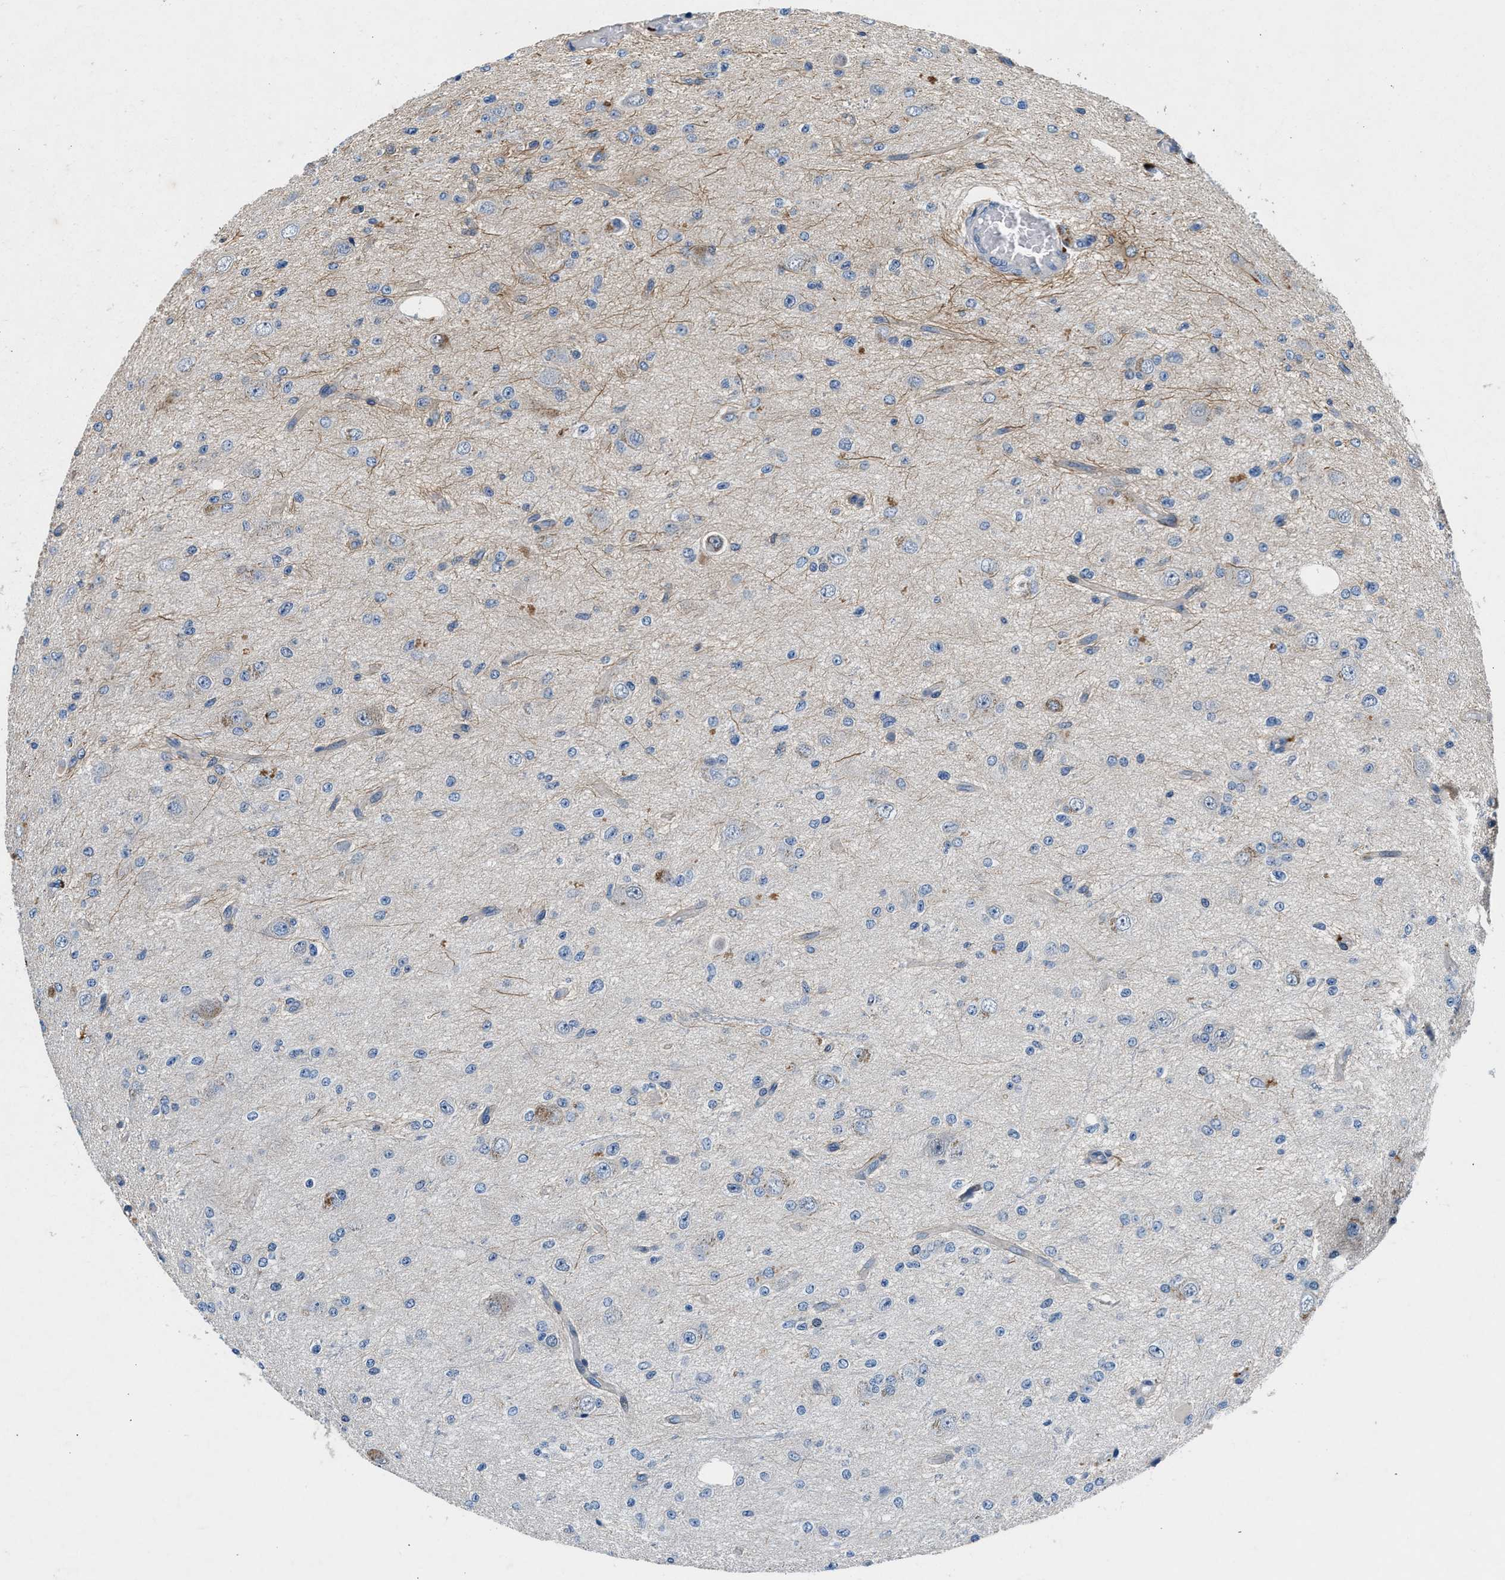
{"staining": {"intensity": "negative", "quantity": "none", "location": "none"}, "tissue": "glioma", "cell_type": "Tumor cells", "image_type": "cancer", "snomed": [{"axis": "morphology", "description": "Glioma, malignant, High grade"}, {"axis": "topography", "description": "pancreas cauda"}], "caption": "Immunohistochemical staining of human high-grade glioma (malignant) demonstrates no significant expression in tumor cells.", "gene": "COPS2", "patient": {"sex": "male", "age": 60}}